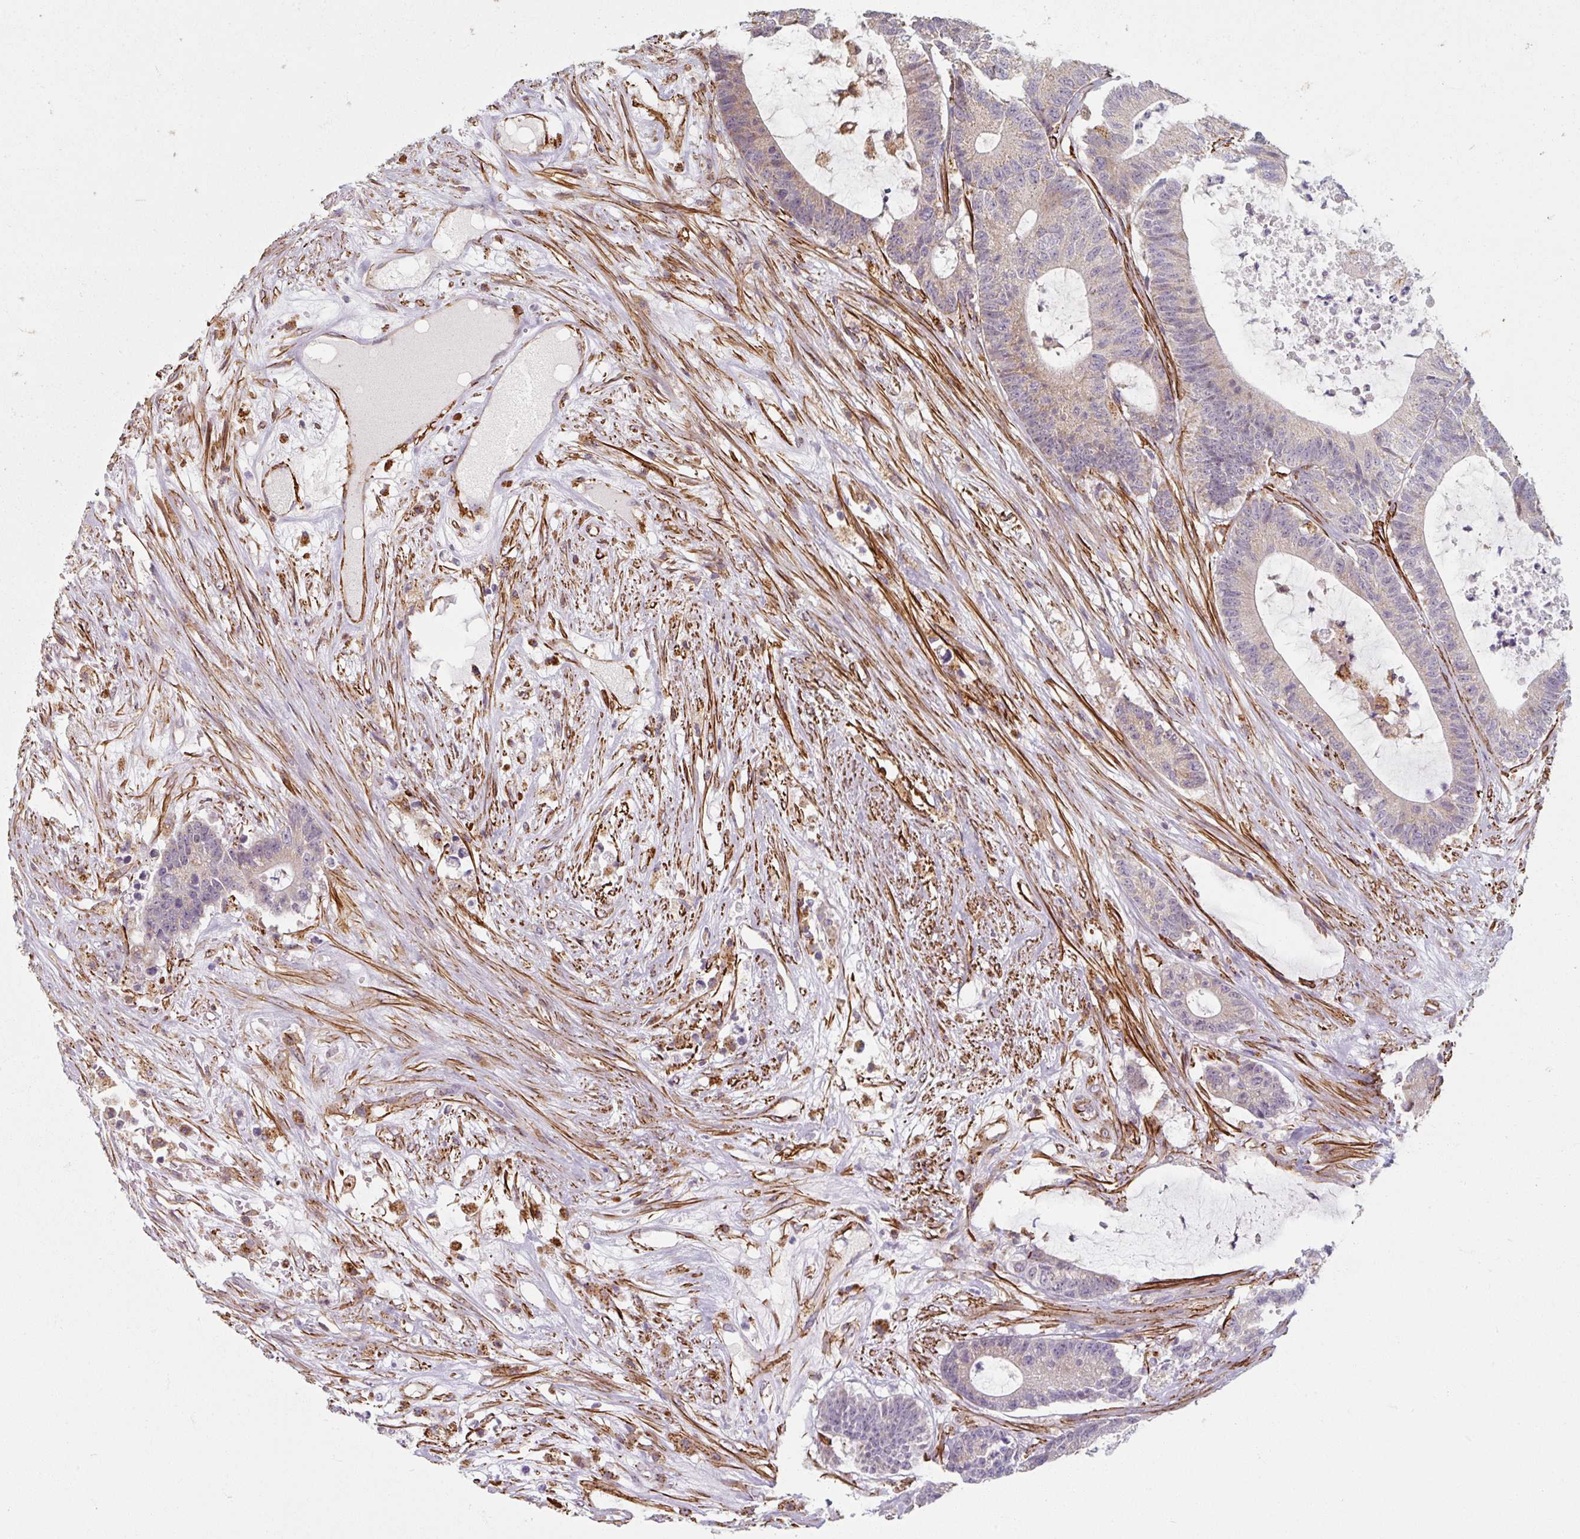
{"staining": {"intensity": "negative", "quantity": "none", "location": "none"}, "tissue": "colorectal cancer", "cell_type": "Tumor cells", "image_type": "cancer", "snomed": [{"axis": "morphology", "description": "Adenocarcinoma, NOS"}, {"axis": "topography", "description": "Colon"}], "caption": "Image shows no protein positivity in tumor cells of adenocarcinoma (colorectal) tissue.", "gene": "MRPS5", "patient": {"sex": "female", "age": 84}}